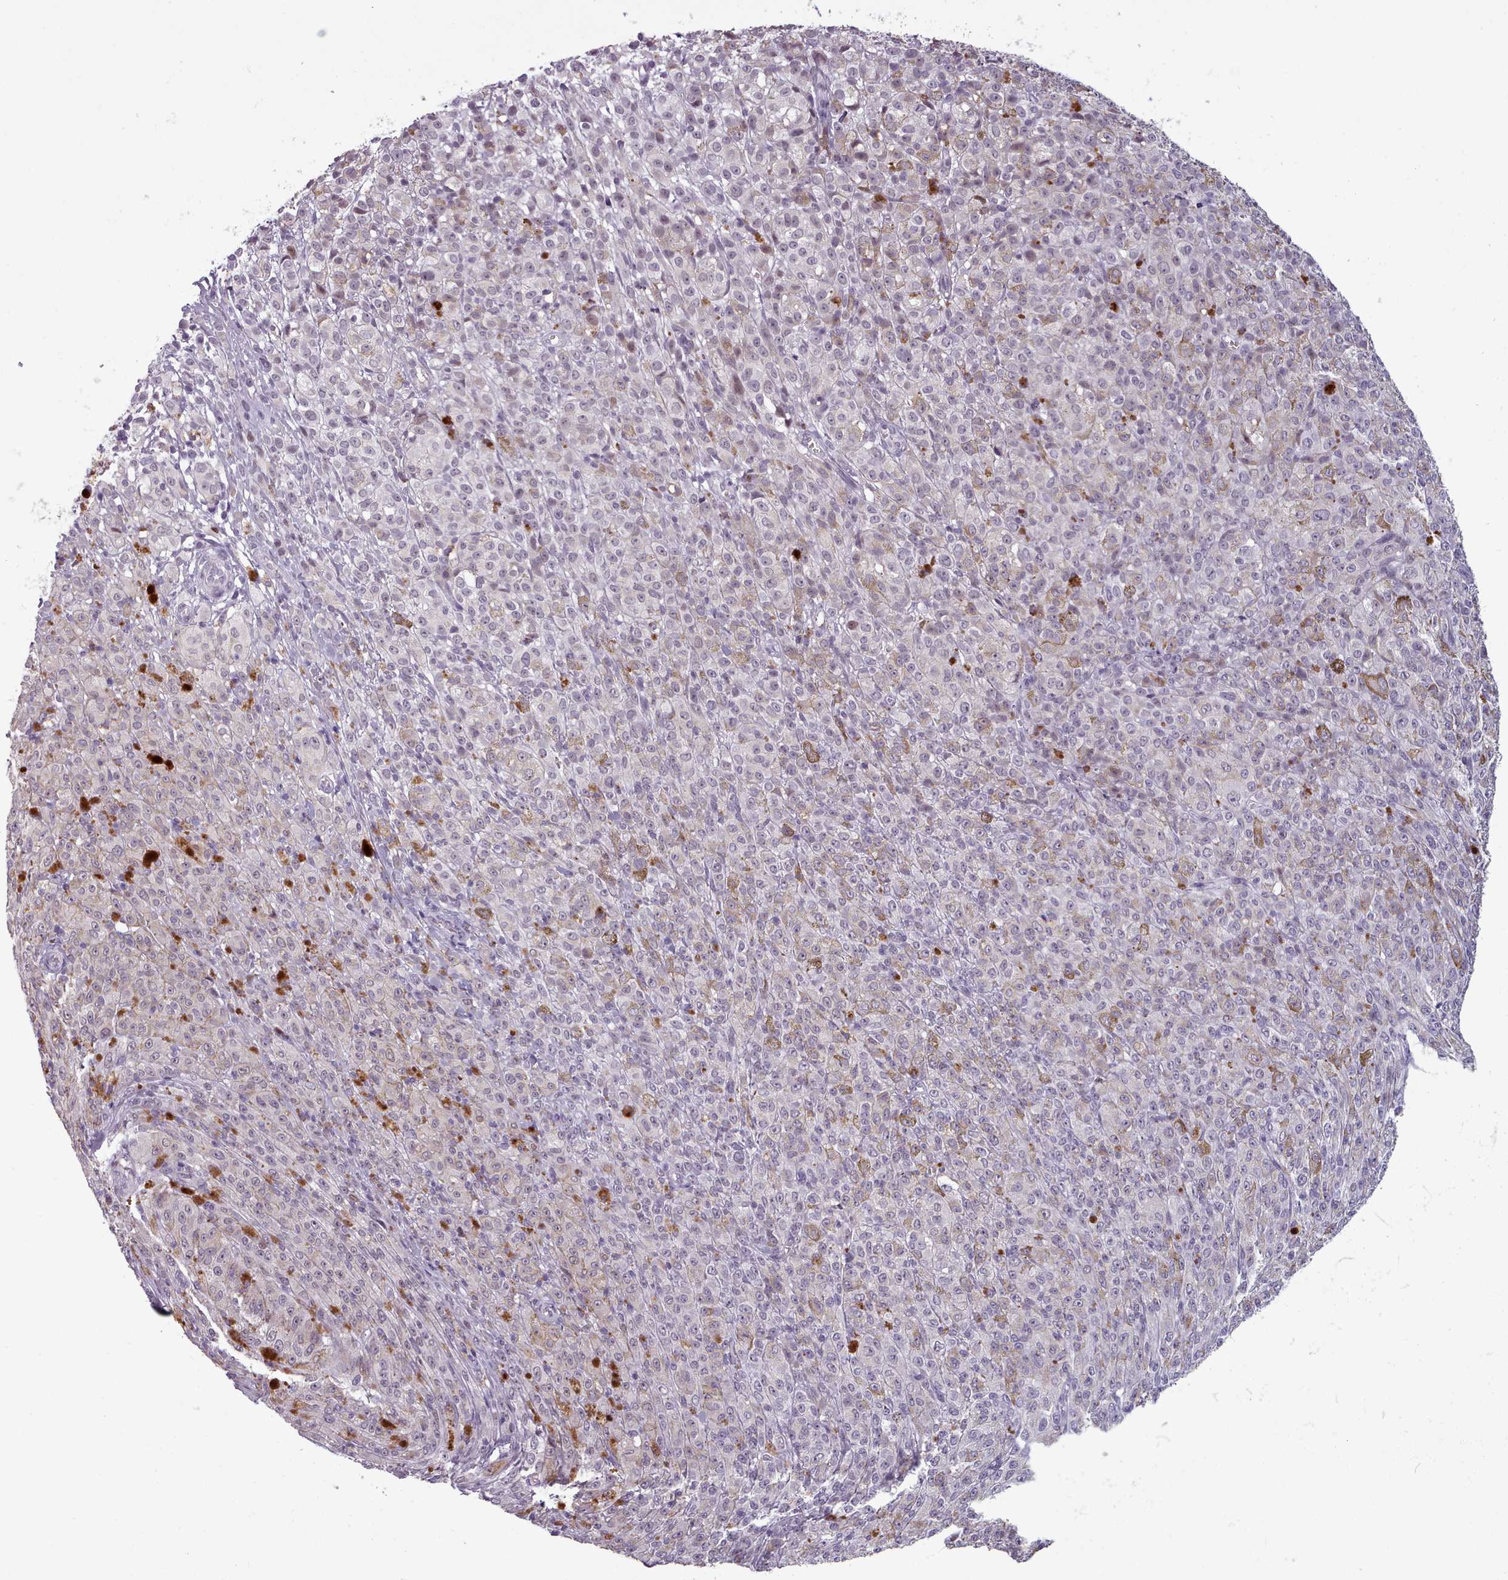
{"staining": {"intensity": "weak", "quantity": "<25%", "location": "nuclear"}, "tissue": "melanoma", "cell_type": "Tumor cells", "image_type": "cancer", "snomed": [{"axis": "morphology", "description": "Malignant melanoma, NOS"}, {"axis": "topography", "description": "Skin"}], "caption": "A histopathology image of malignant melanoma stained for a protein exhibits no brown staining in tumor cells.", "gene": "PBX4", "patient": {"sex": "female", "age": 52}}